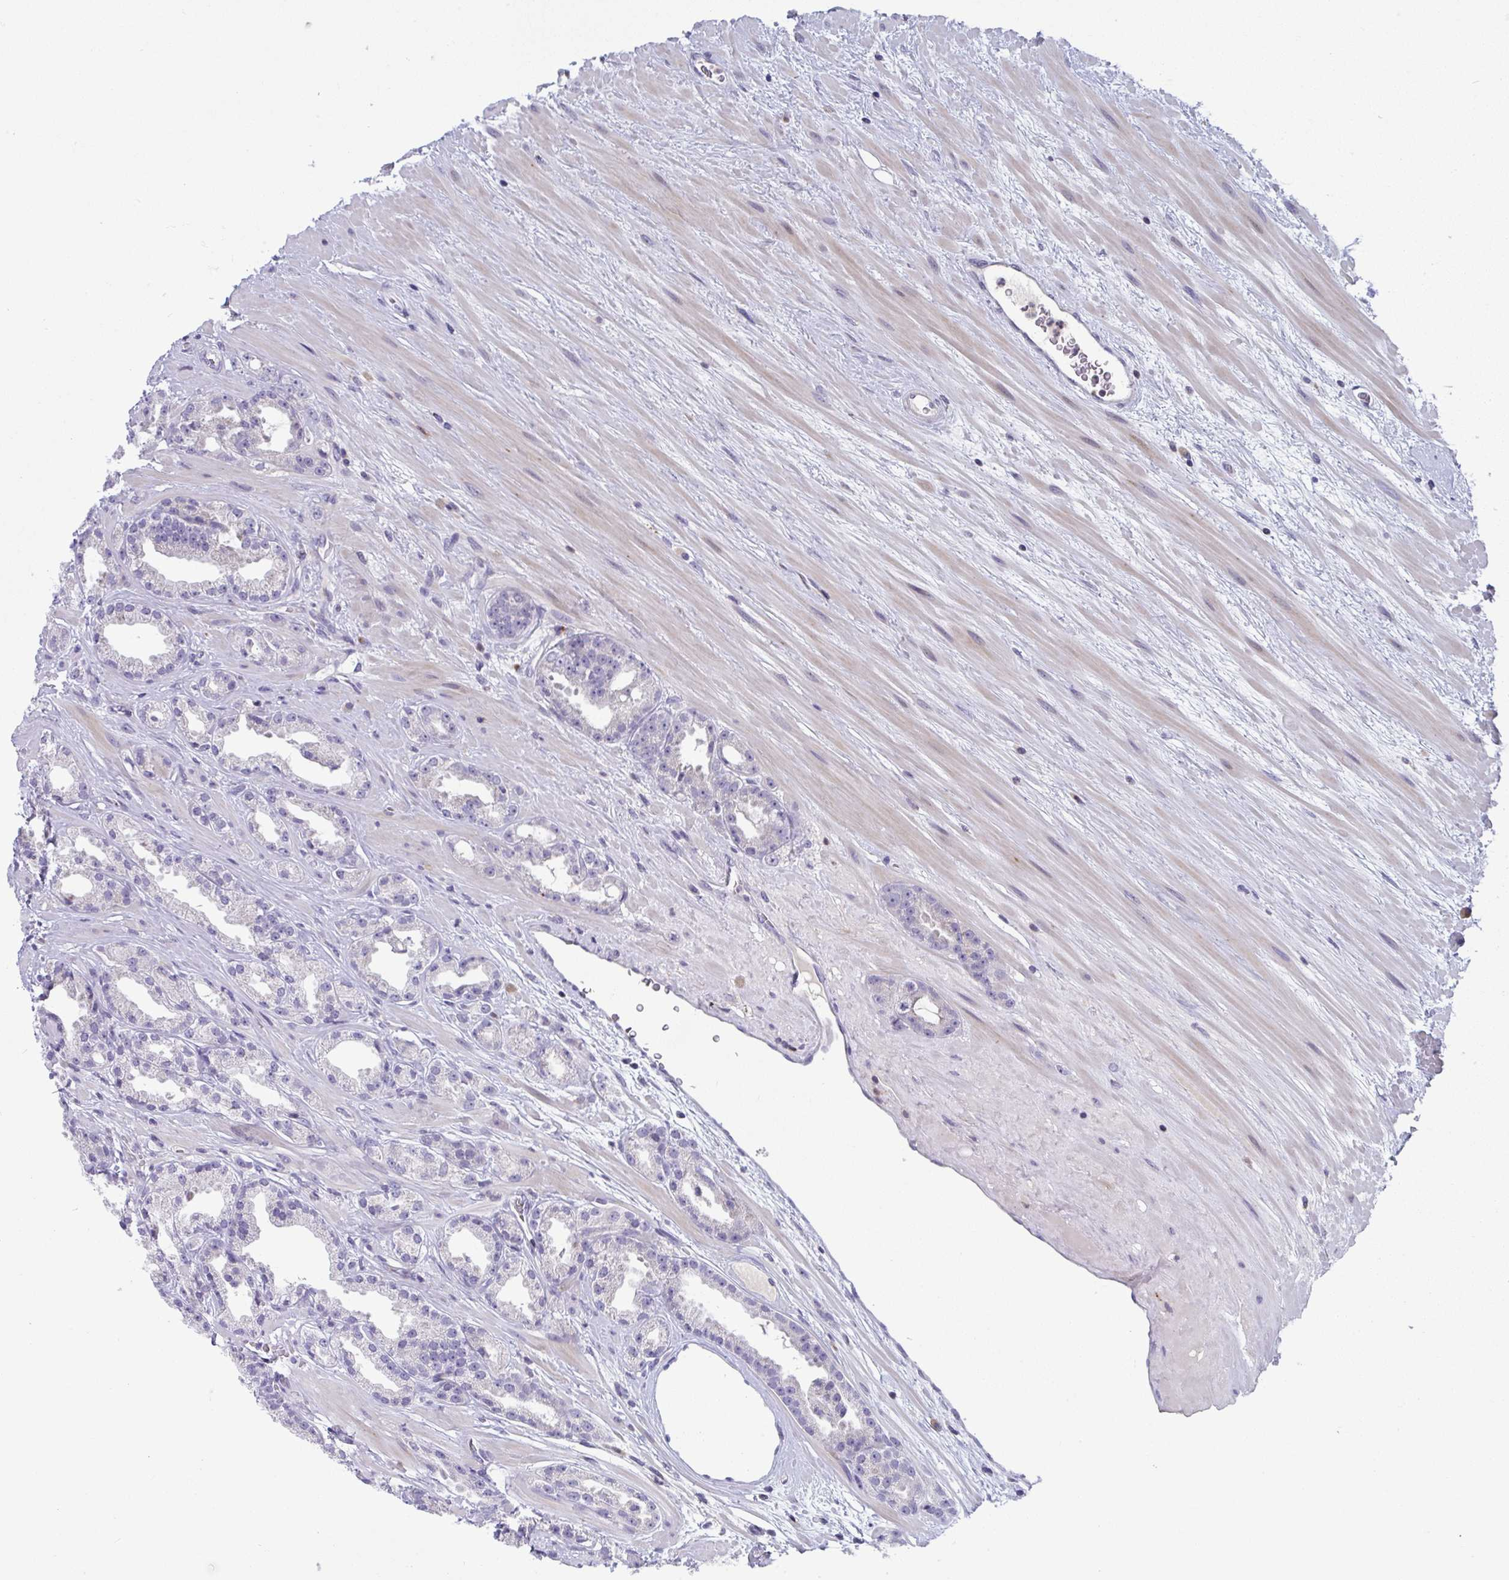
{"staining": {"intensity": "negative", "quantity": "none", "location": "none"}, "tissue": "prostate cancer", "cell_type": "Tumor cells", "image_type": "cancer", "snomed": [{"axis": "morphology", "description": "Adenocarcinoma, Low grade"}, {"axis": "topography", "description": "Prostate"}], "caption": "The immunohistochemistry image has no significant expression in tumor cells of adenocarcinoma (low-grade) (prostate) tissue.", "gene": "AOC2", "patient": {"sex": "male", "age": 61}}